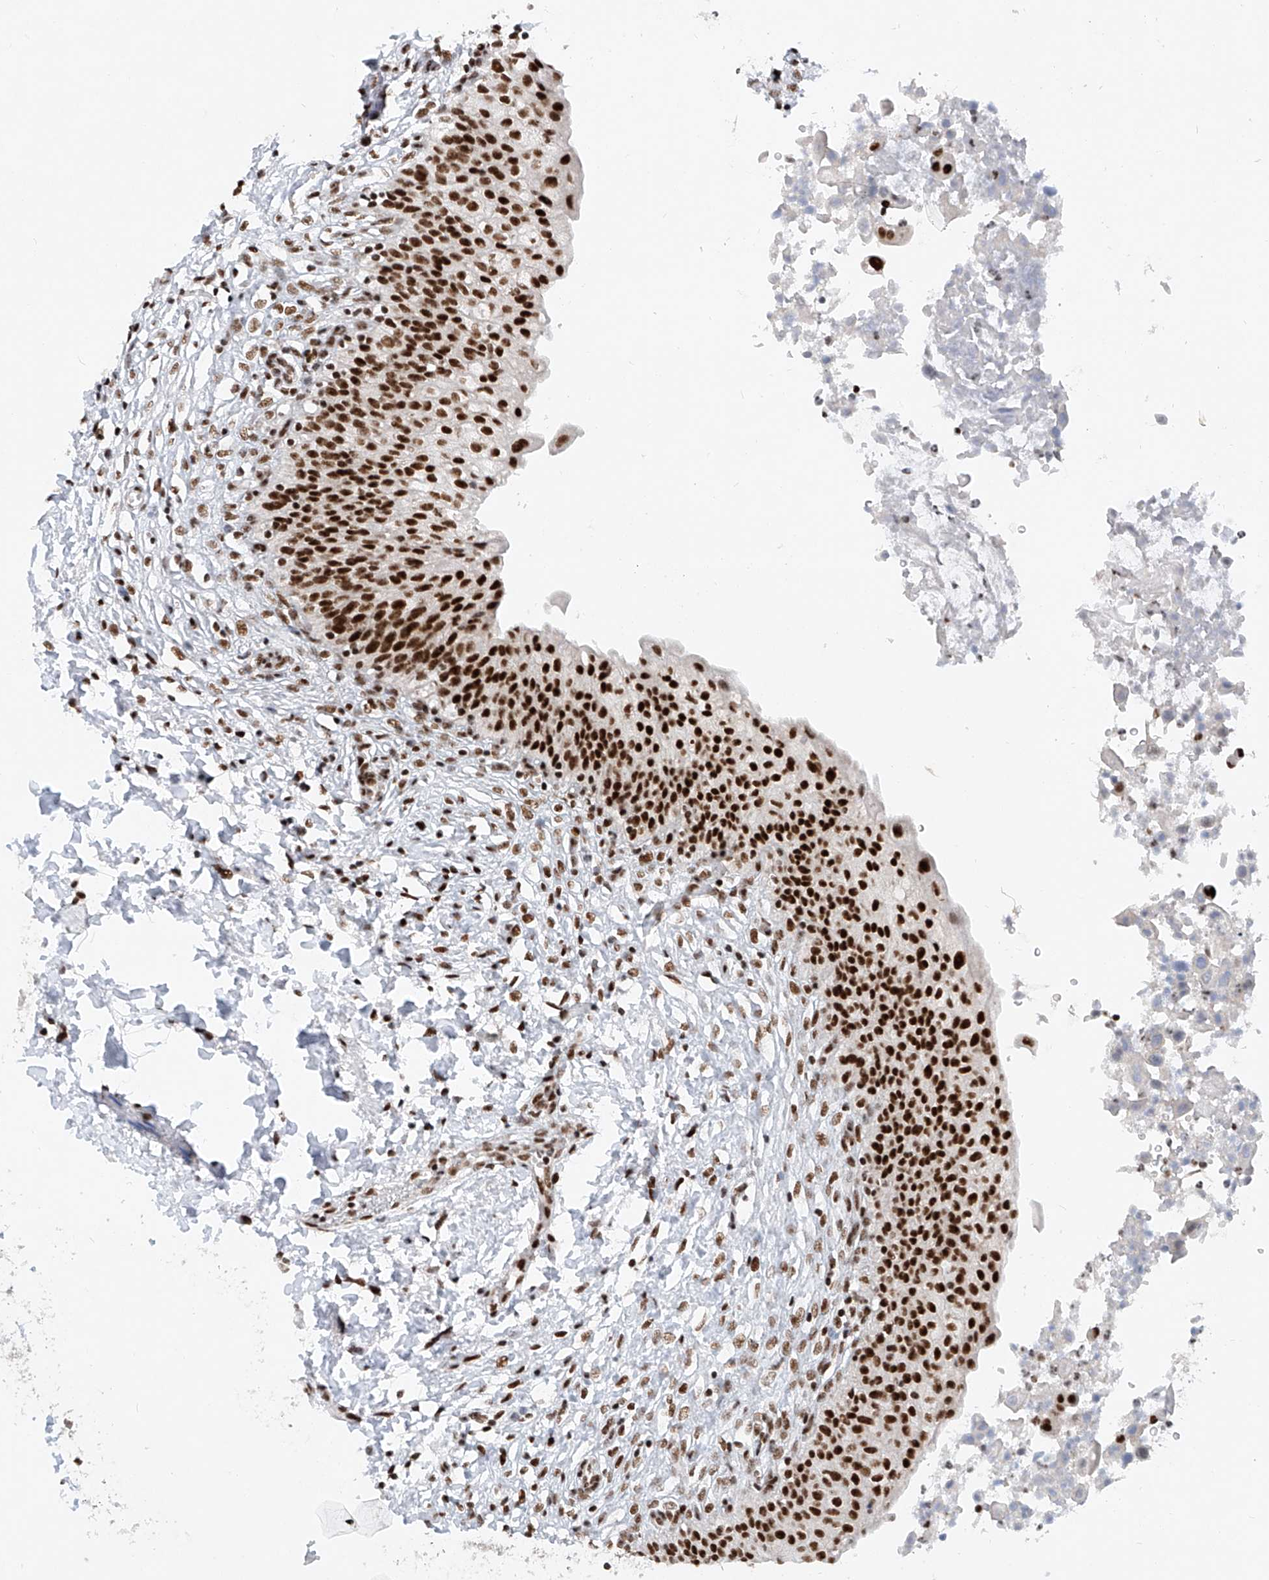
{"staining": {"intensity": "strong", "quantity": ">75%", "location": "nuclear"}, "tissue": "urinary bladder", "cell_type": "Urothelial cells", "image_type": "normal", "snomed": [{"axis": "morphology", "description": "Normal tissue, NOS"}, {"axis": "topography", "description": "Urinary bladder"}], "caption": "IHC micrograph of unremarkable urinary bladder: human urinary bladder stained using immunohistochemistry (IHC) displays high levels of strong protein expression localized specifically in the nuclear of urothelial cells, appearing as a nuclear brown color.", "gene": "TAF4", "patient": {"sex": "male", "age": 55}}